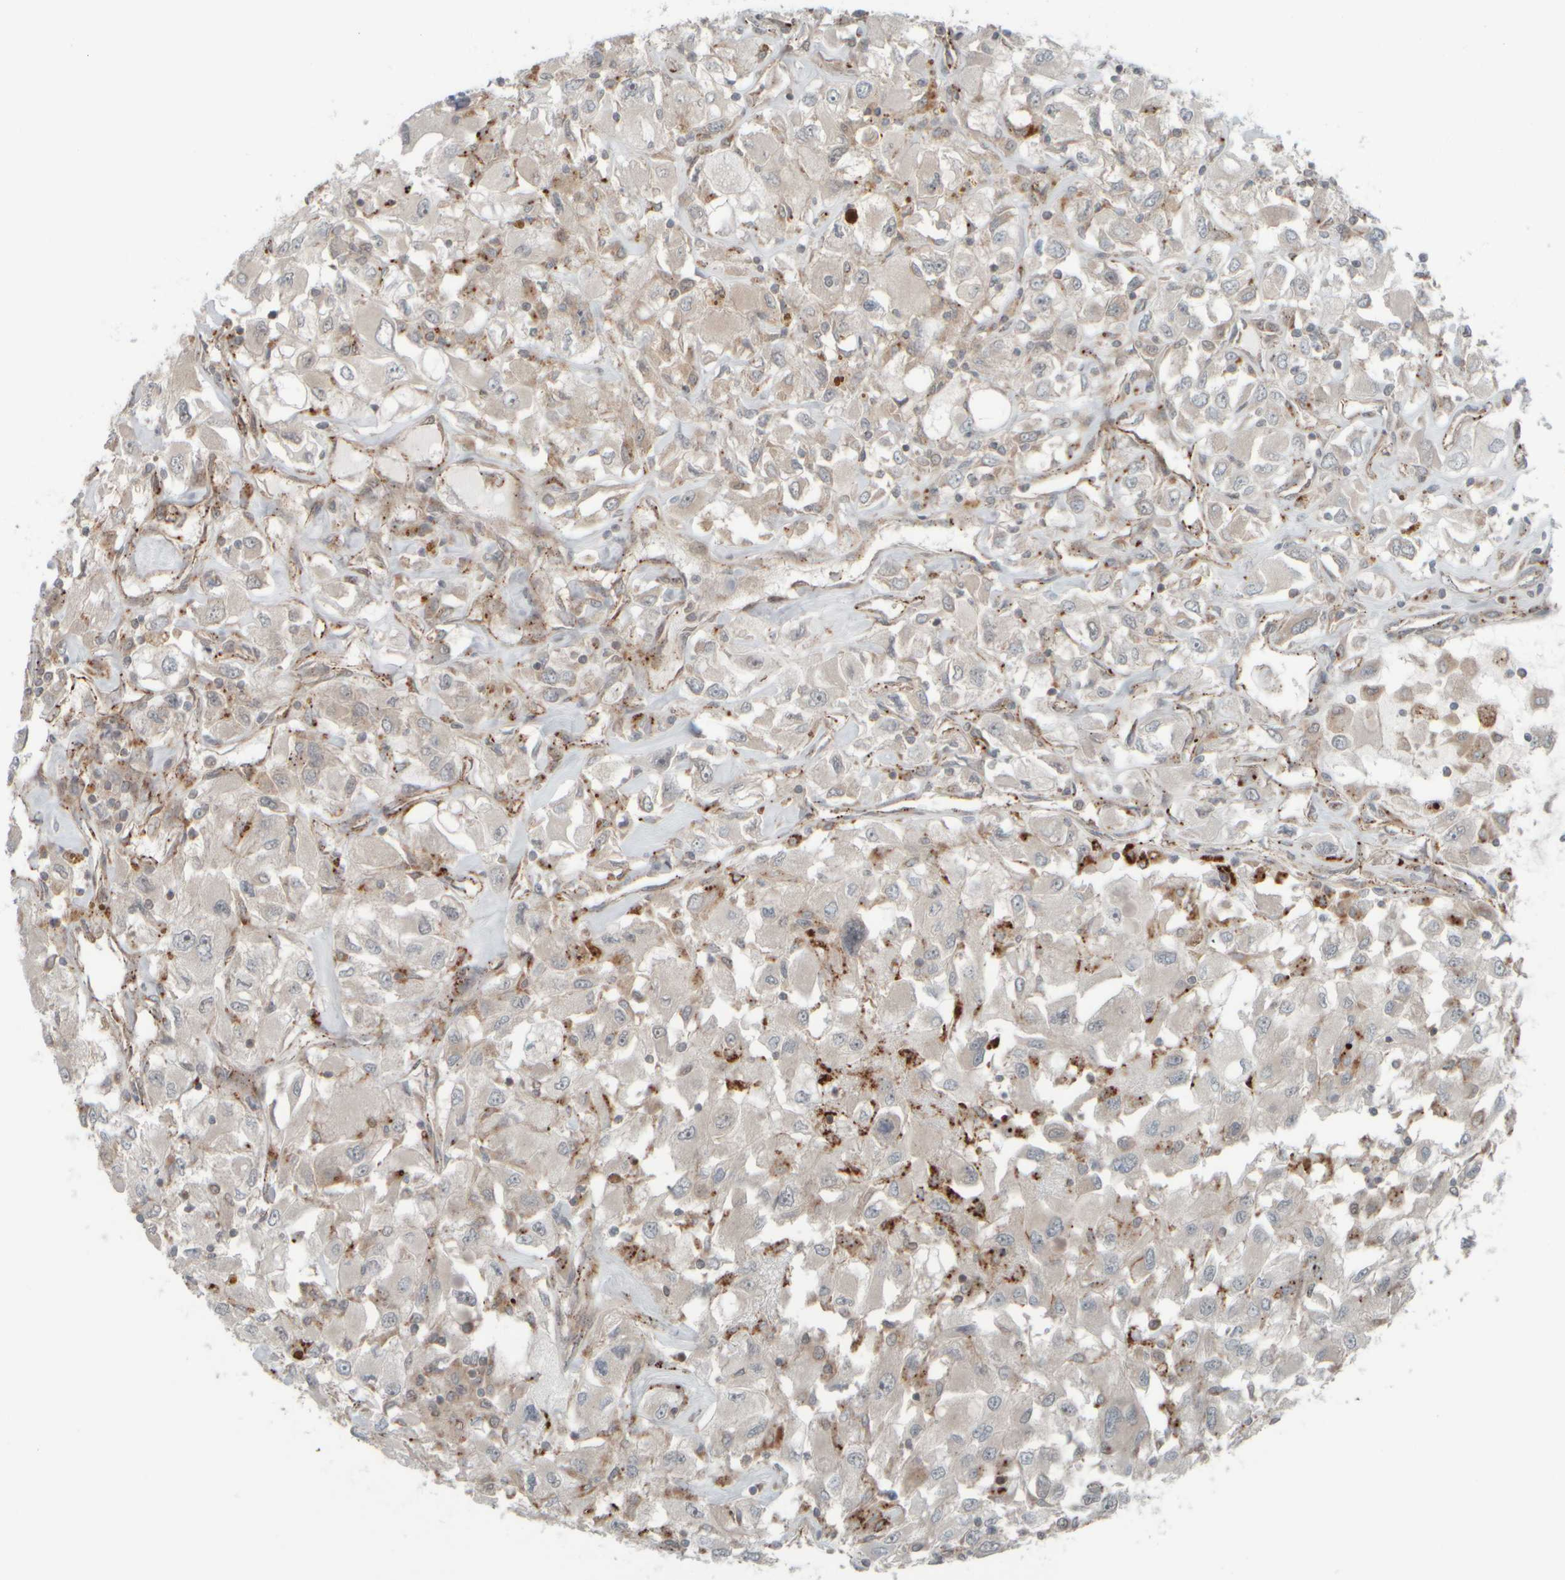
{"staining": {"intensity": "weak", "quantity": "<25%", "location": "cytoplasmic/membranous"}, "tissue": "renal cancer", "cell_type": "Tumor cells", "image_type": "cancer", "snomed": [{"axis": "morphology", "description": "Adenocarcinoma, NOS"}, {"axis": "topography", "description": "Kidney"}], "caption": "DAB (3,3'-diaminobenzidine) immunohistochemical staining of adenocarcinoma (renal) demonstrates no significant positivity in tumor cells.", "gene": "GIGYF1", "patient": {"sex": "female", "age": 52}}